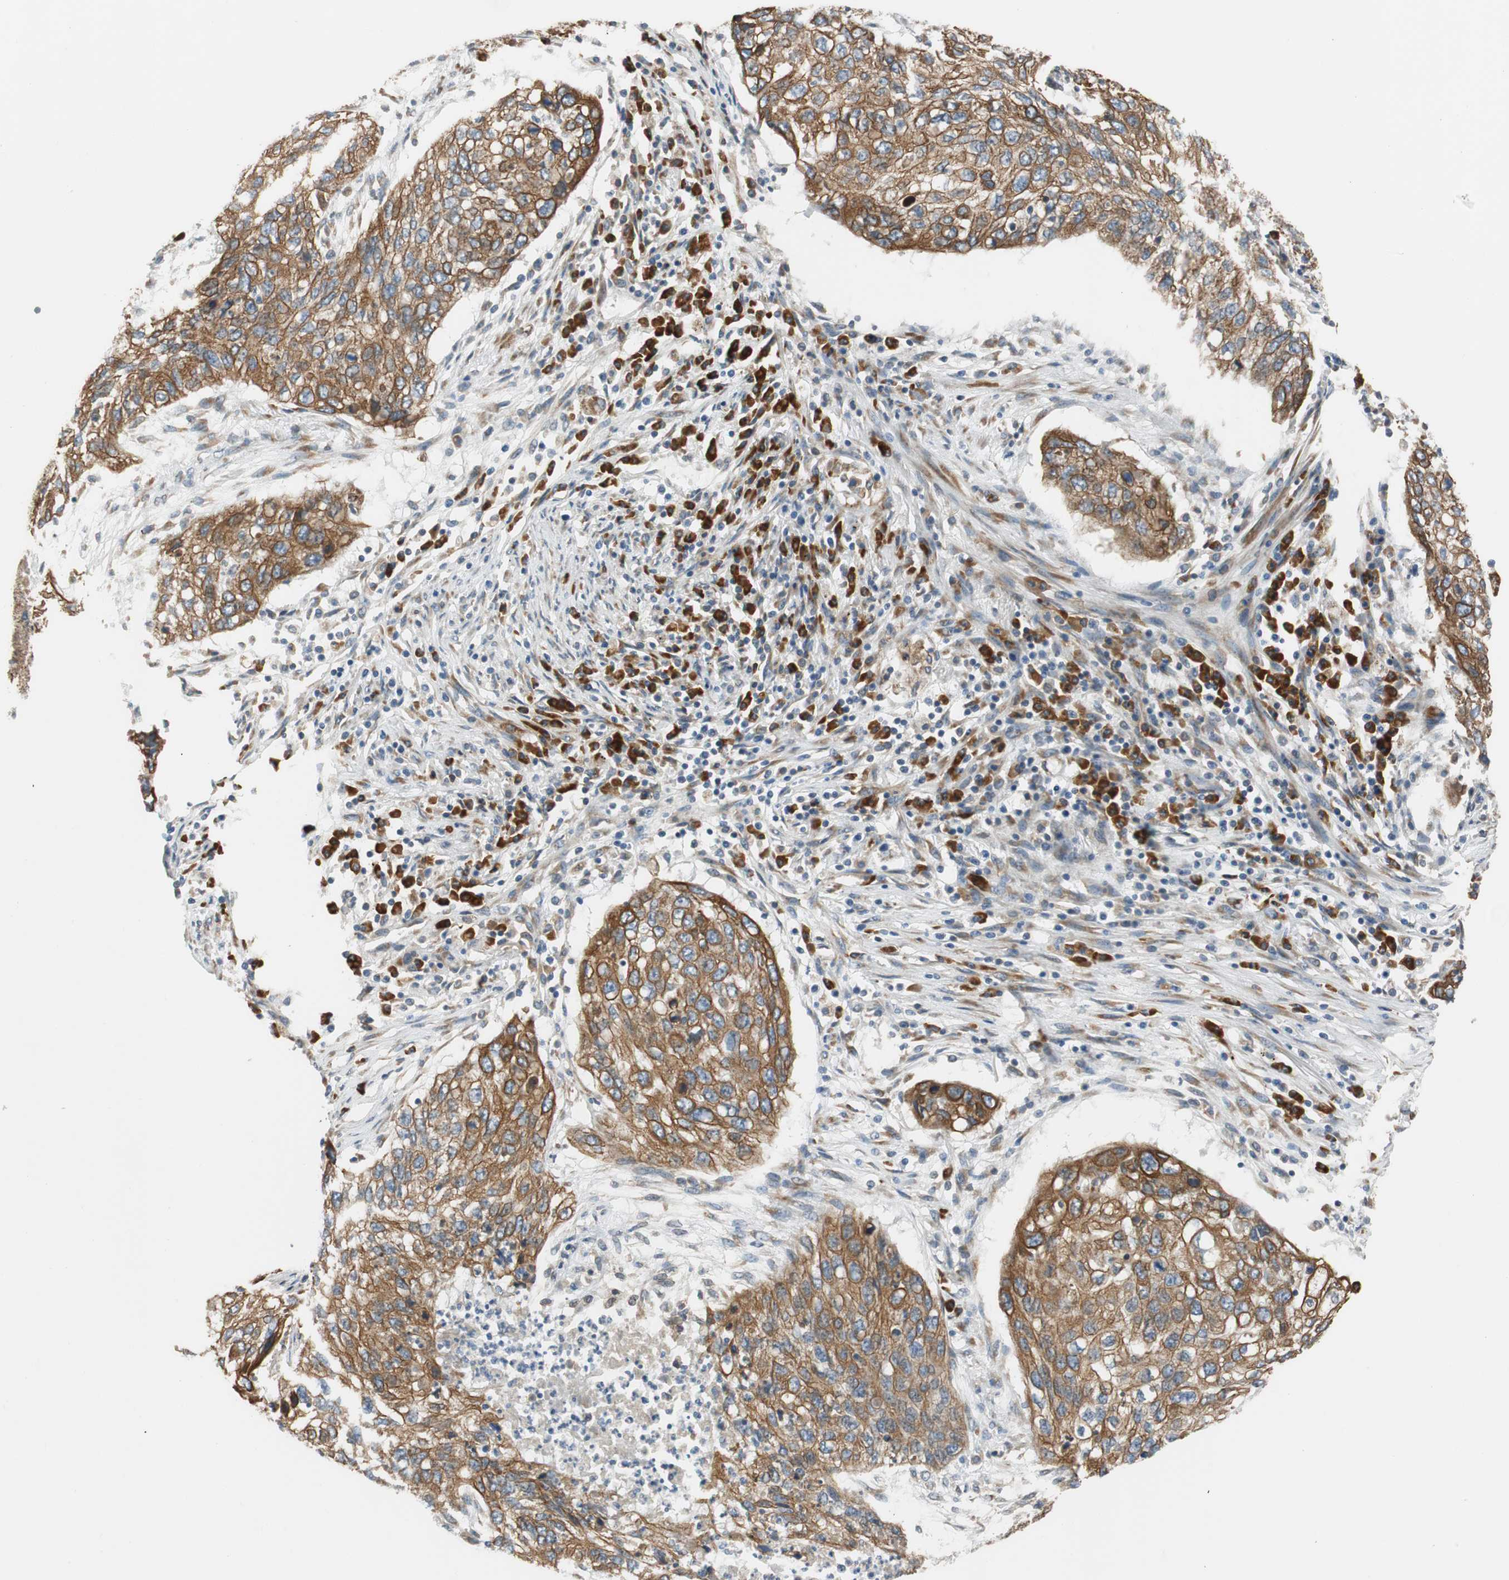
{"staining": {"intensity": "moderate", "quantity": ">75%", "location": "cytoplasmic/membranous"}, "tissue": "lung cancer", "cell_type": "Tumor cells", "image_type": "cancer", "snomed": [{"axis": "morphology", "description": "Squamous cell carcinoma, NOS"}, {"axis": "topography", "description": "Lung"}], "caption": "The immunohistochemical stain labels moderate cytoplasmic/membranous positivity in tumor cells of lung cancer (squamous cell carcinoma) tissue. The protein of interest is stained brown, and the nuclei are stained in blue (DAB IHC with brightfield microscopy, high magnification).", "gene": "RPN2", "patient": {"sex": "female", "age": 63}}